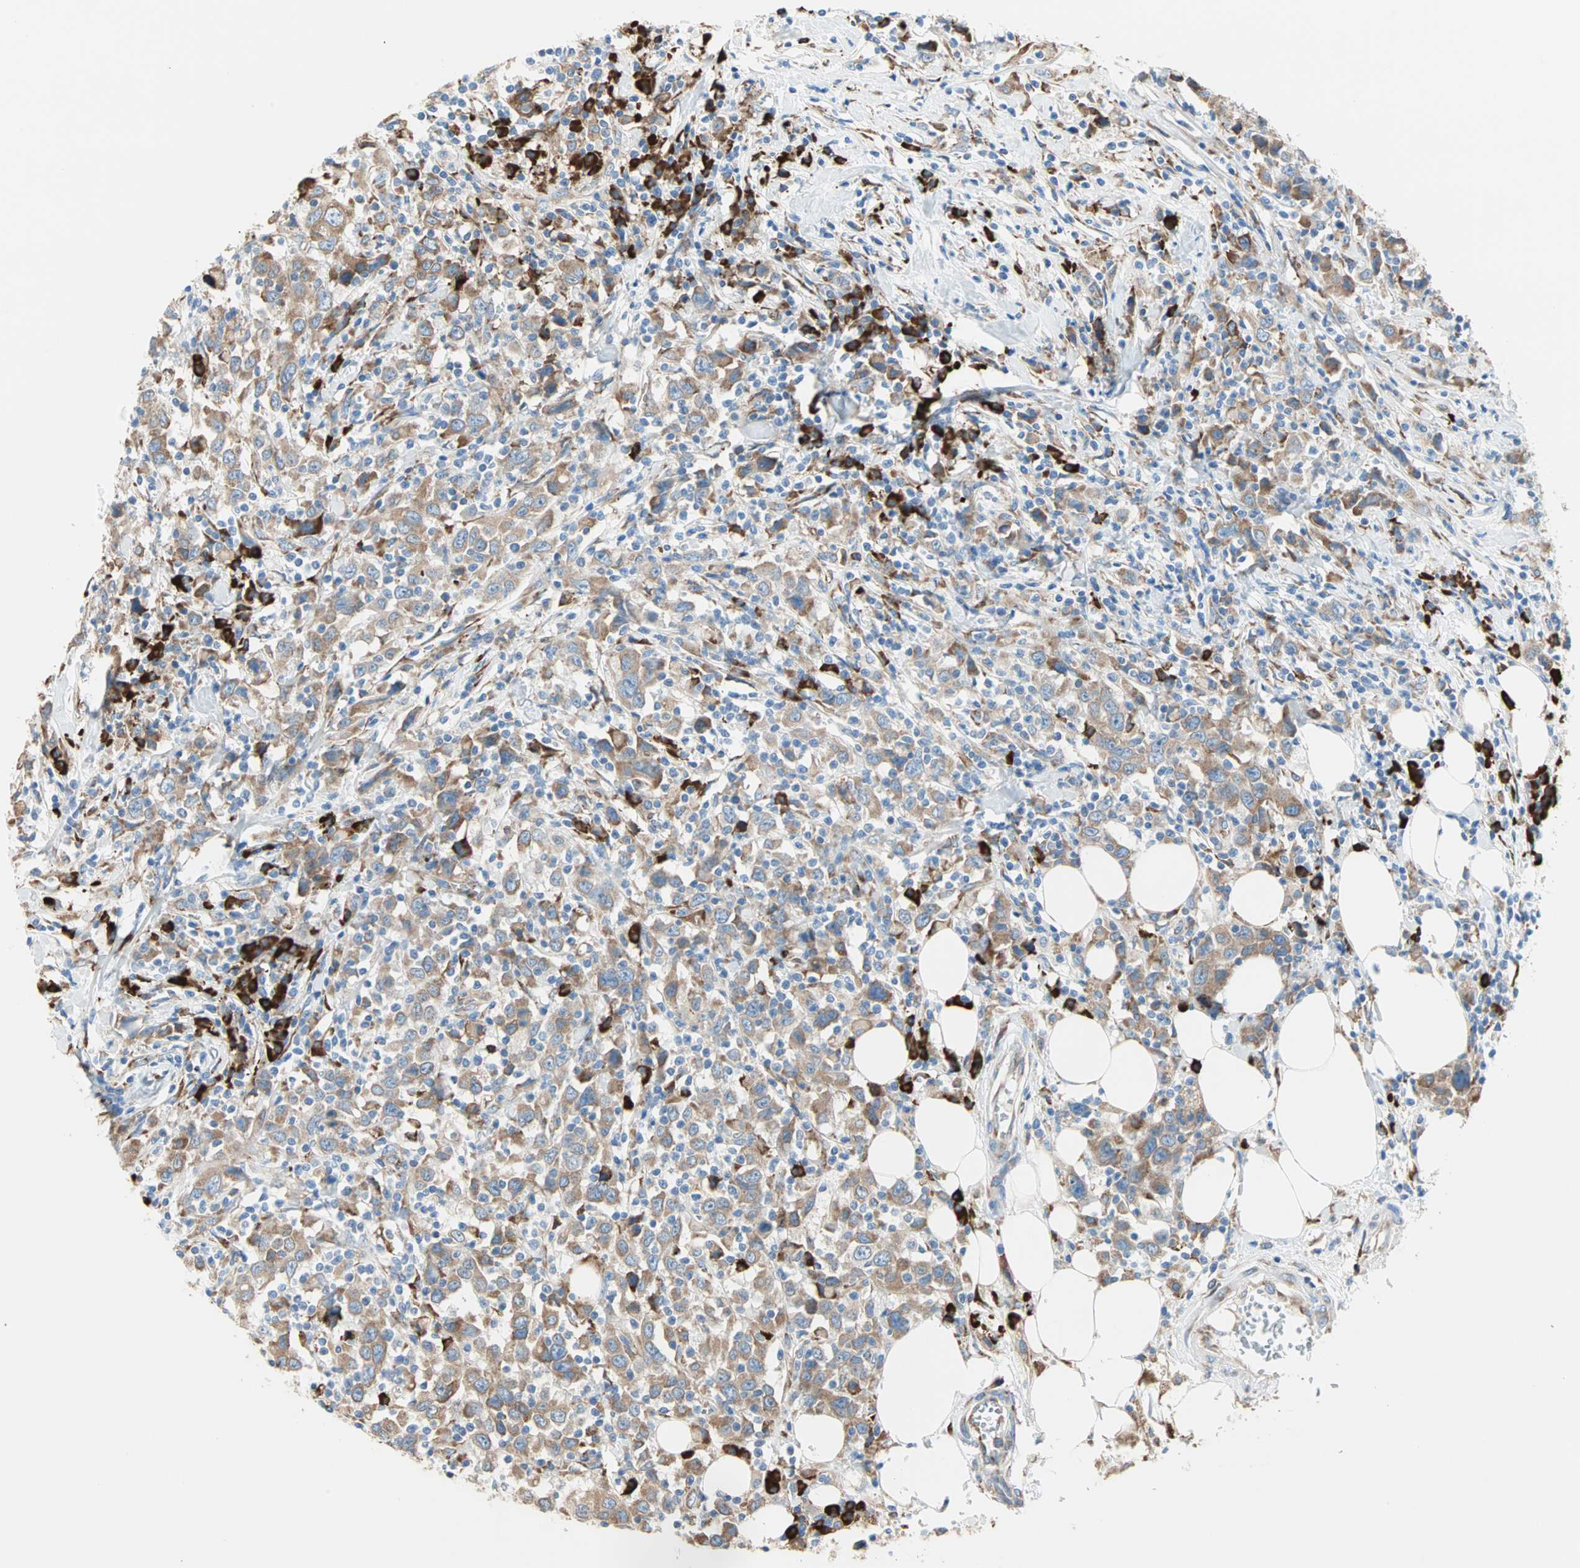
{"staining": {"intensity": "moderate", "quantity": ">75%", "location": "cytoplasmic/membranous"}, "tissue": "urothelial cancer", "cell_type": "Tumor cells", "image_type": "cancer", "snomed": [{"axis": "morphology", "description": "Urothelial carcinoma, High grade"}, {"axis": "topography", "description": "Urinary bladder"}], "caption": "Moderate cytoplasmic/membranous protein expression is identified in approximately >75% of tumor cells in urothelial cancer.", "gene": "PLCXD1", "patient": {"sex": "male", "age": 61}}